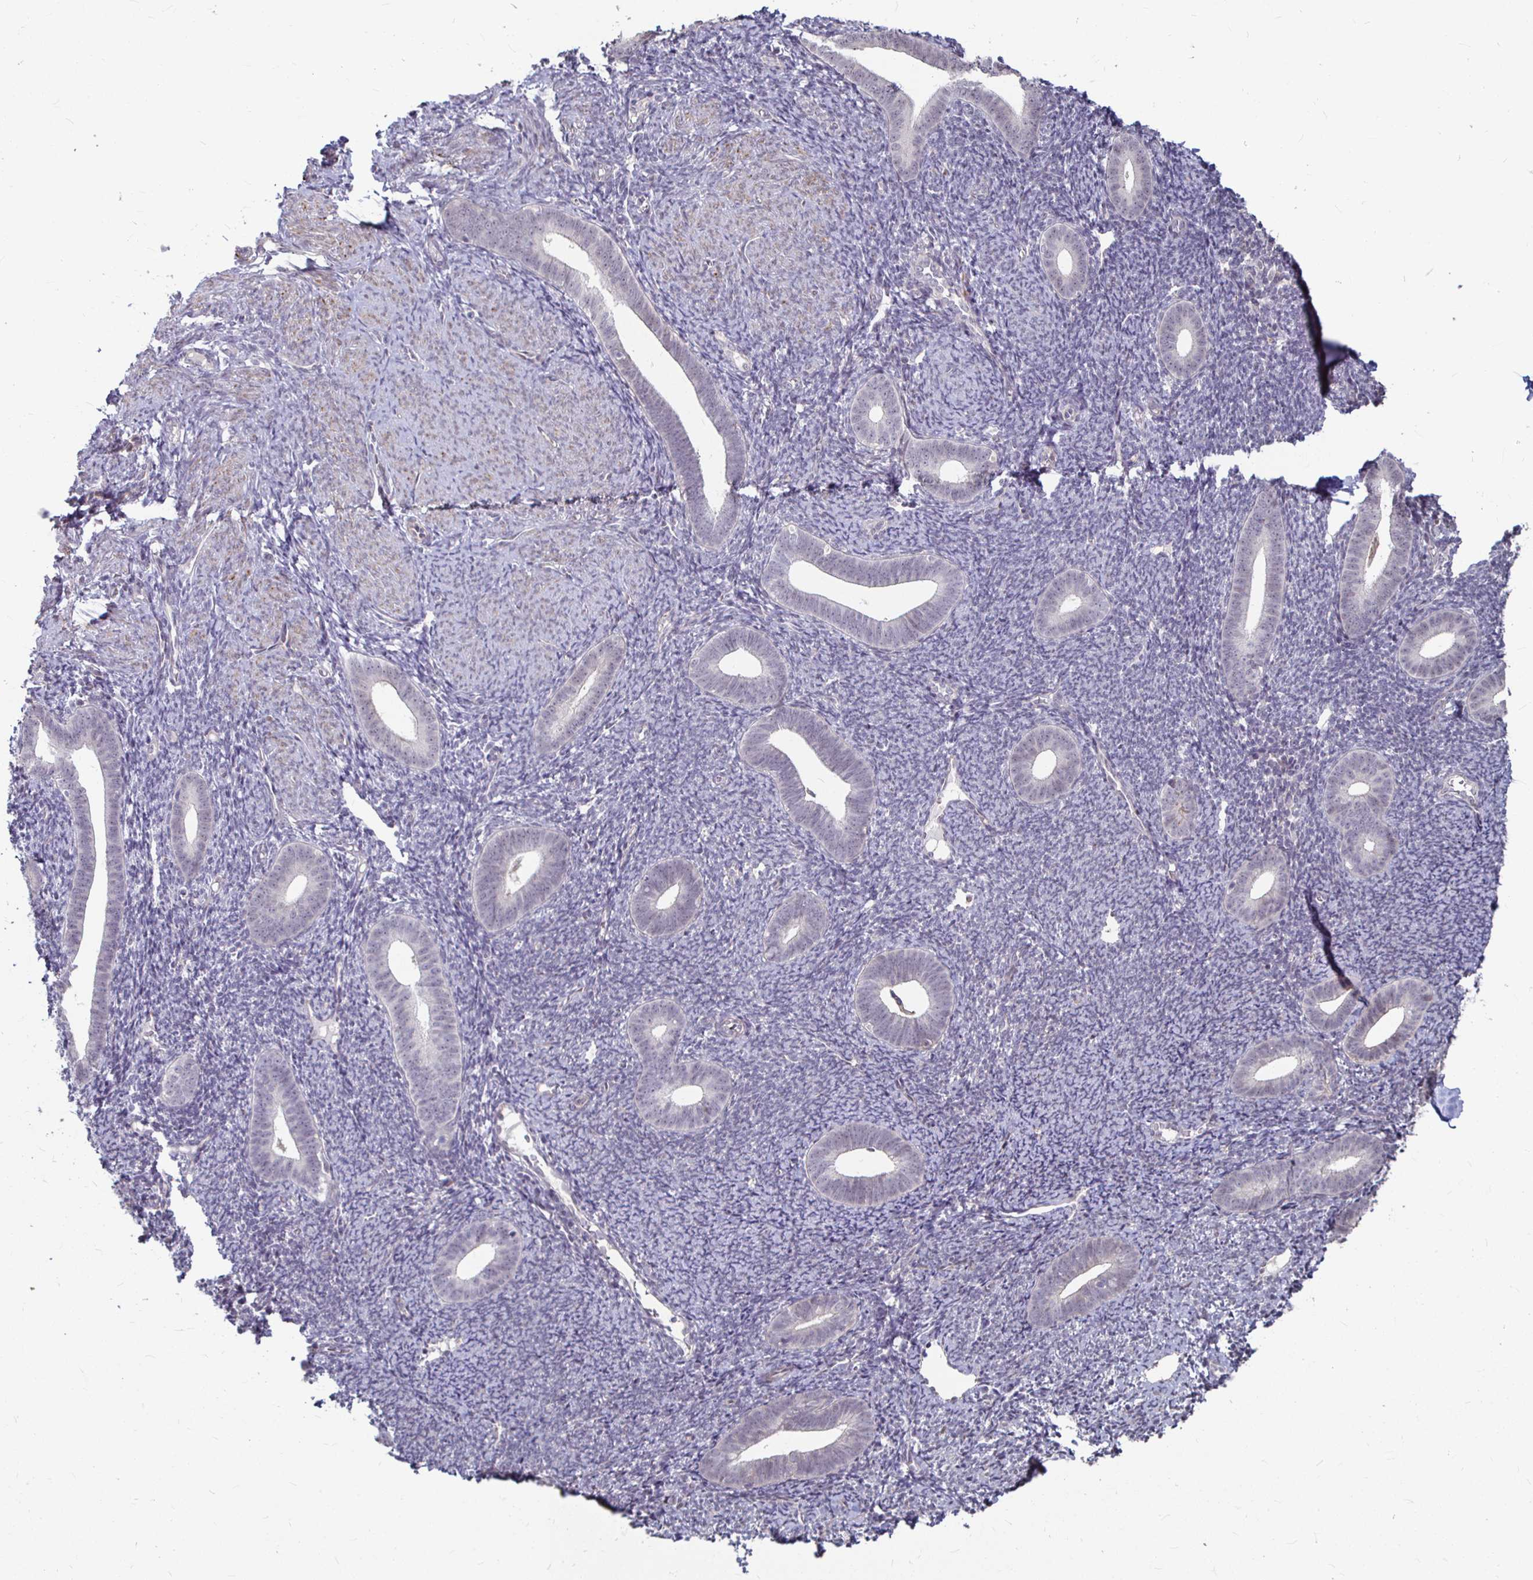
{"staining": {"intensity": "negative", "quantity": "none", "location": "none"}, "tissue": "endometrium", "cell_type": "Cells in endometrial stroma", "image_type": "normal", "snomed": [{"axis": "morphology", "description": "Normal tissue, NOS"}, {"axis": "topography", "description": "Endometrium"}], "caption": "IHC image of normal human endometrium stained for a protein (brown), which shows no expression in cells in endometrial stroma. (Immunohistochemistry (ihc), brightfield microscopy, high magnification).", "gene": "CAPN11", "patient": {"sex": "female", "age": 39}}